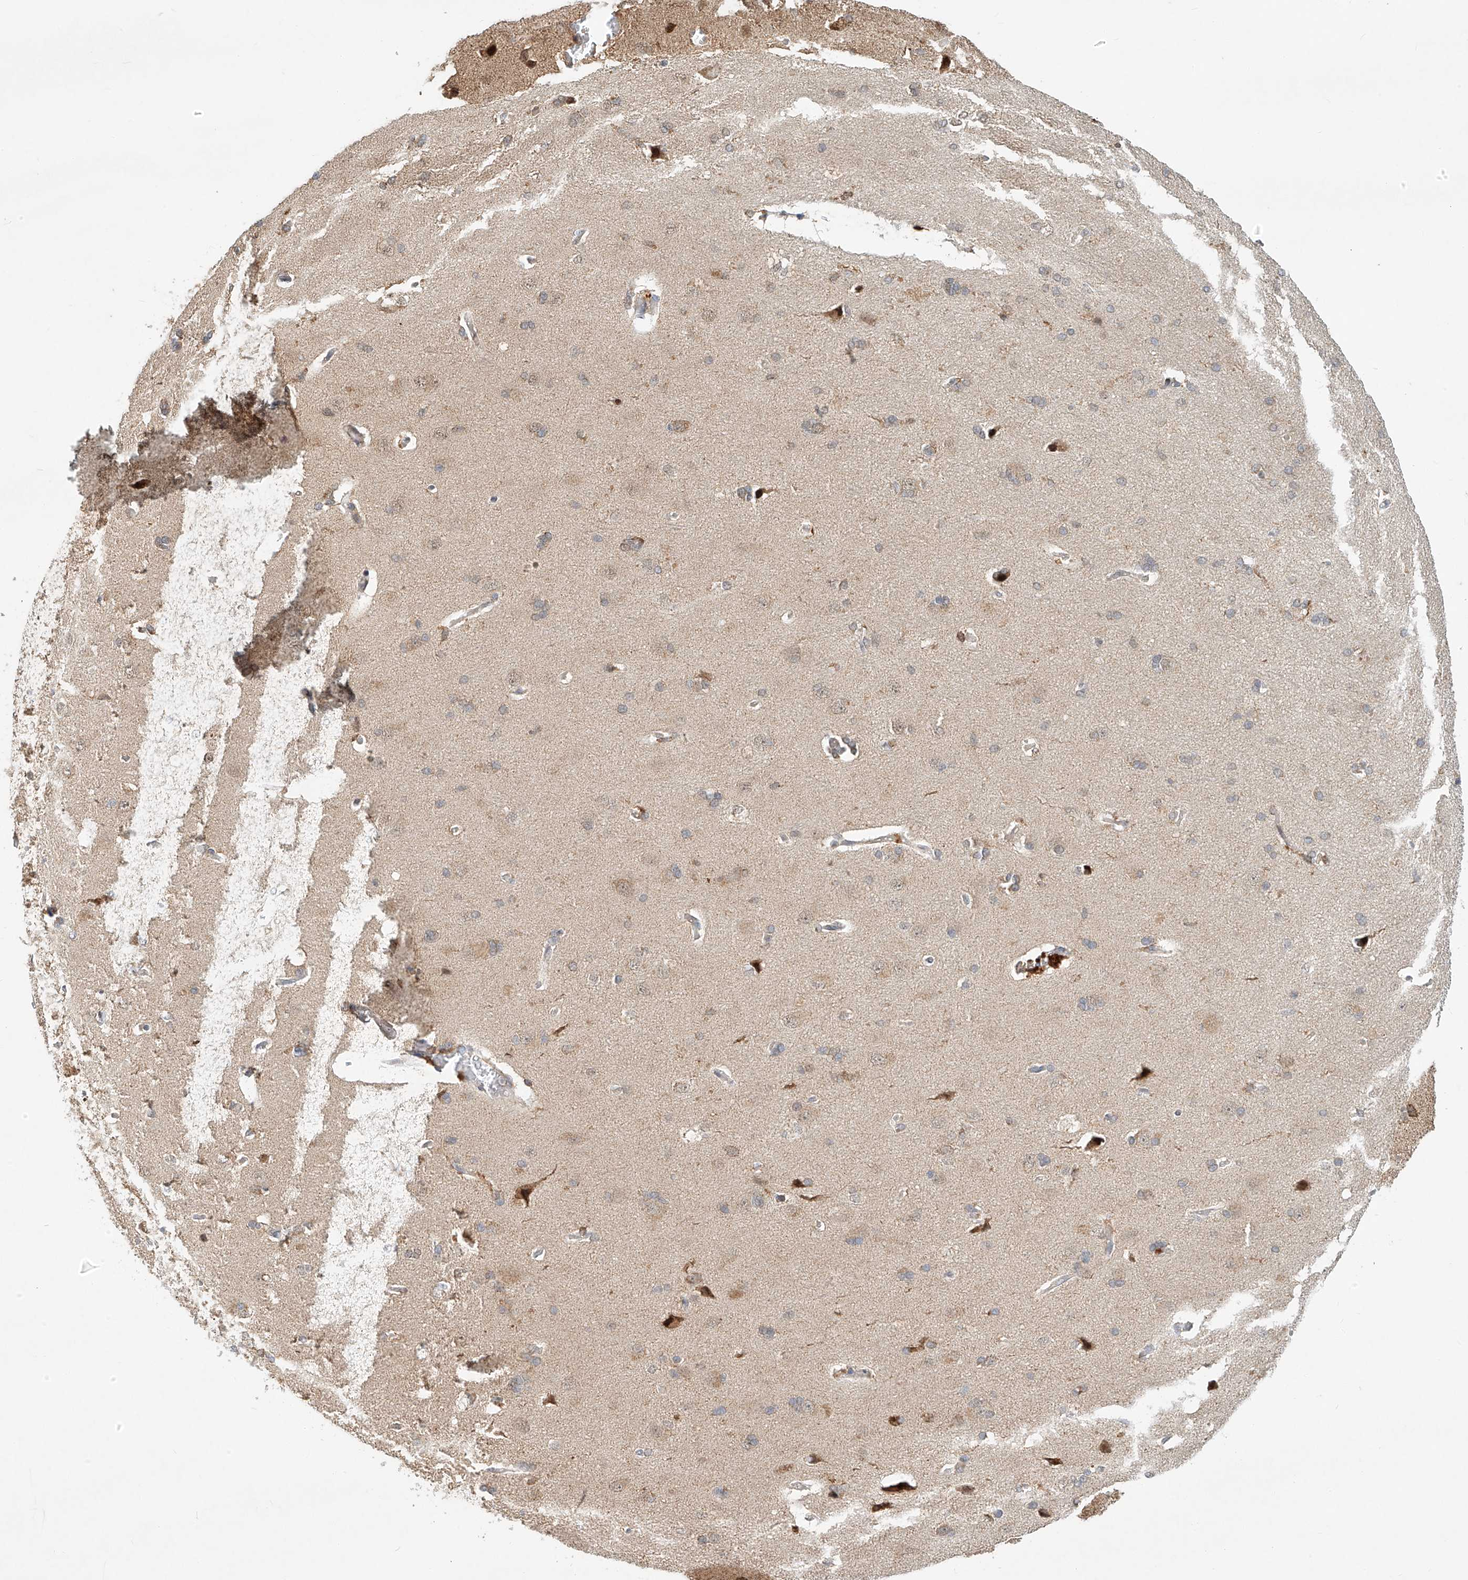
{"staining": {"intensity": "negative", "quantity": "none", "location": "none"}, "tissue": "cerebral cortex", "cell_type": "Endothelial cells", "image_type": "normal", "snomed": [{"axis": "morphology", "description": "Normal tissue, NOS"}, {"axis": "topography", "description": "Cerebral cortex"}], "caption": "Immunohistochemical staining of unremarkable human cerebral cortex shows no significant staining in endothelial cells.", "gene": "SYTL3", "patient": {"sex": "male", "age": 62}}